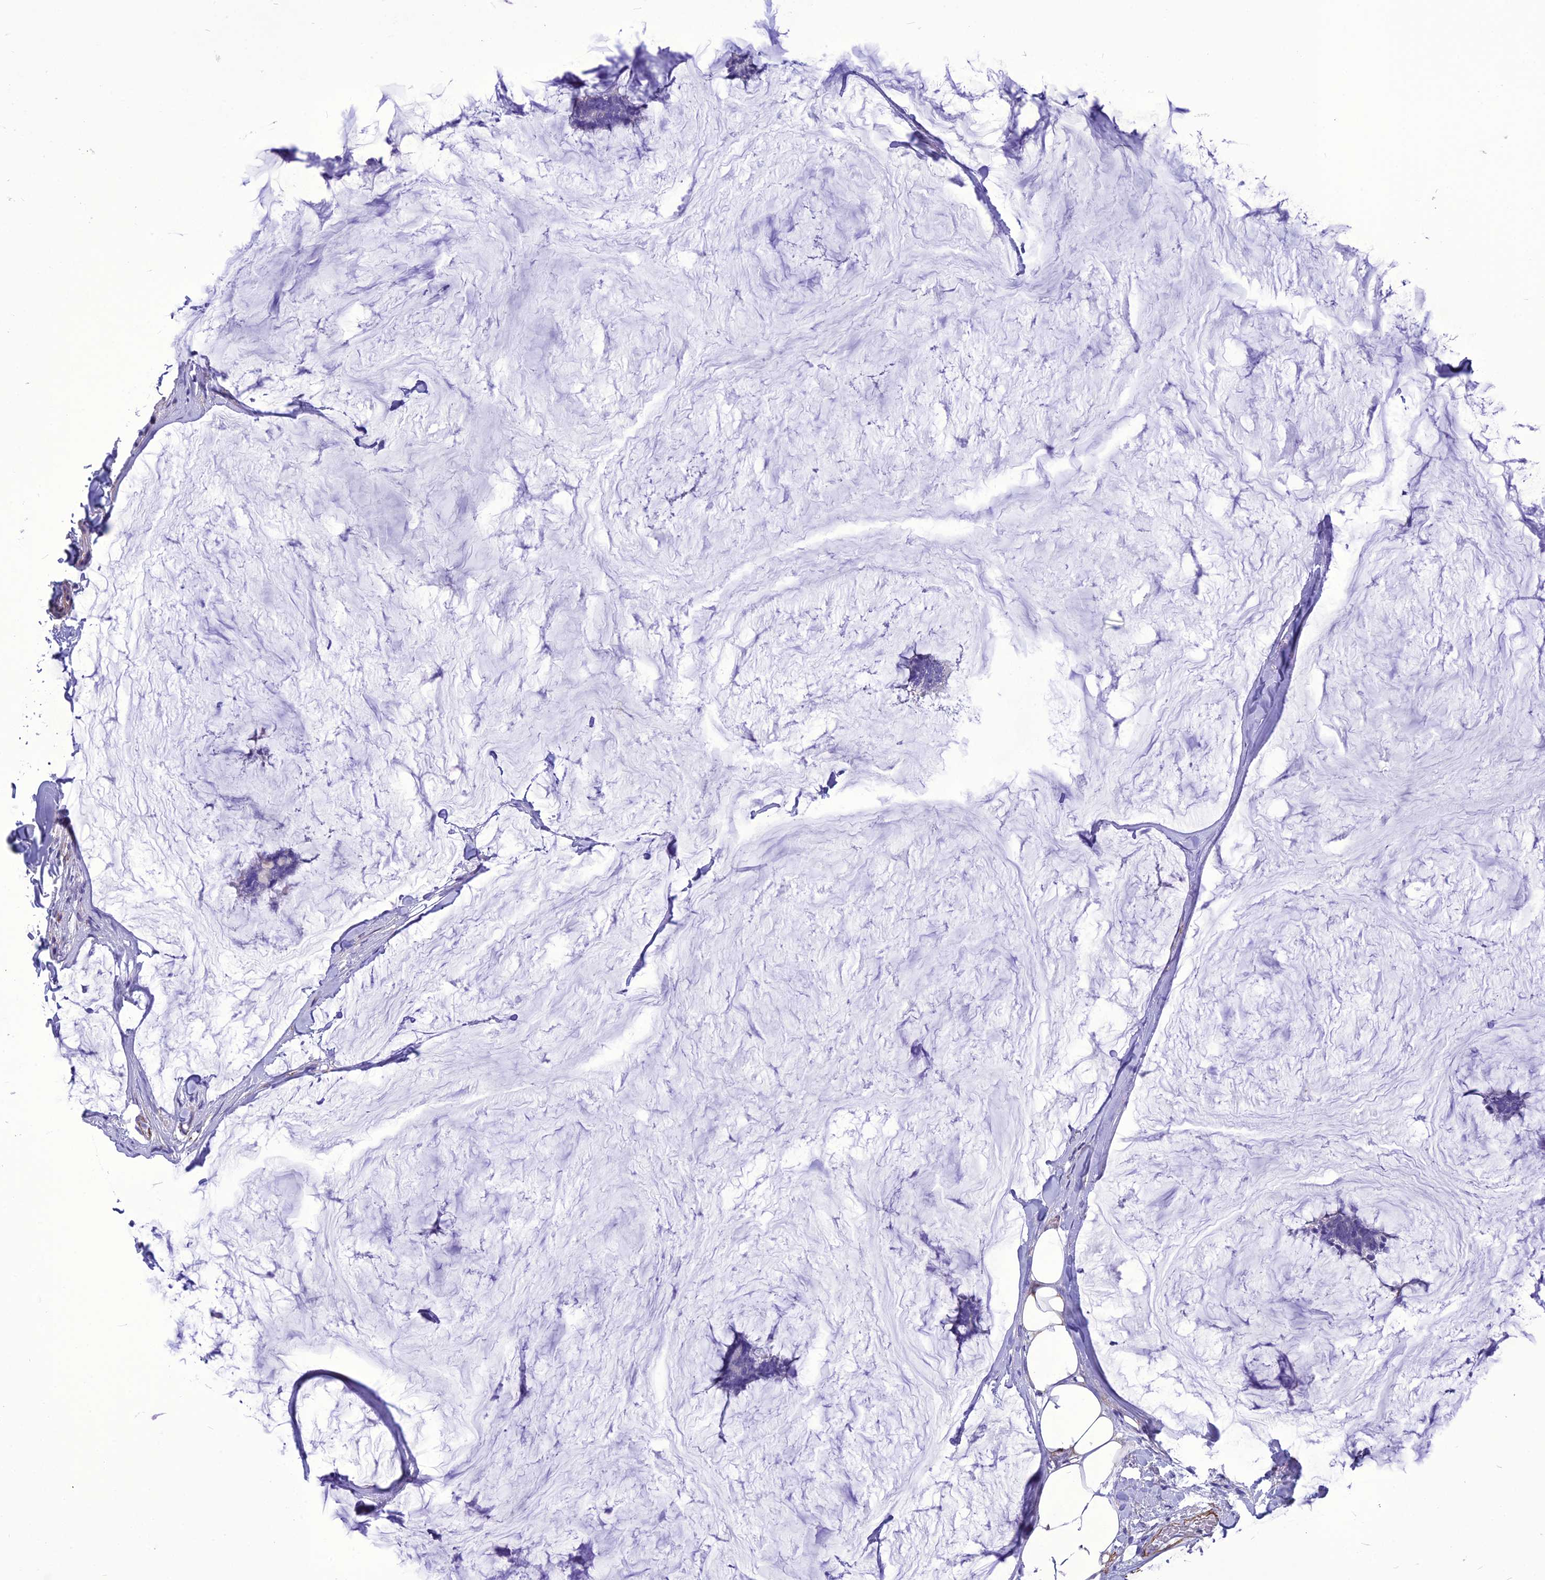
{"staining": {"intensity": "negative", "quantity": "none", "location": "none"}, "tissue": "breast cancer", "cell_type": "Tumor cells", "image_type": "cancer", "snomed": [{"axis": "morphology", "description": "Duct carcinoma"}, {"axis": "topography", "description": "Breast"}], "caption": "Tumor cells show no significant expression in breast cancer.", "gene": "NKD1", "patient": {"sex": "female", "age": 93}}